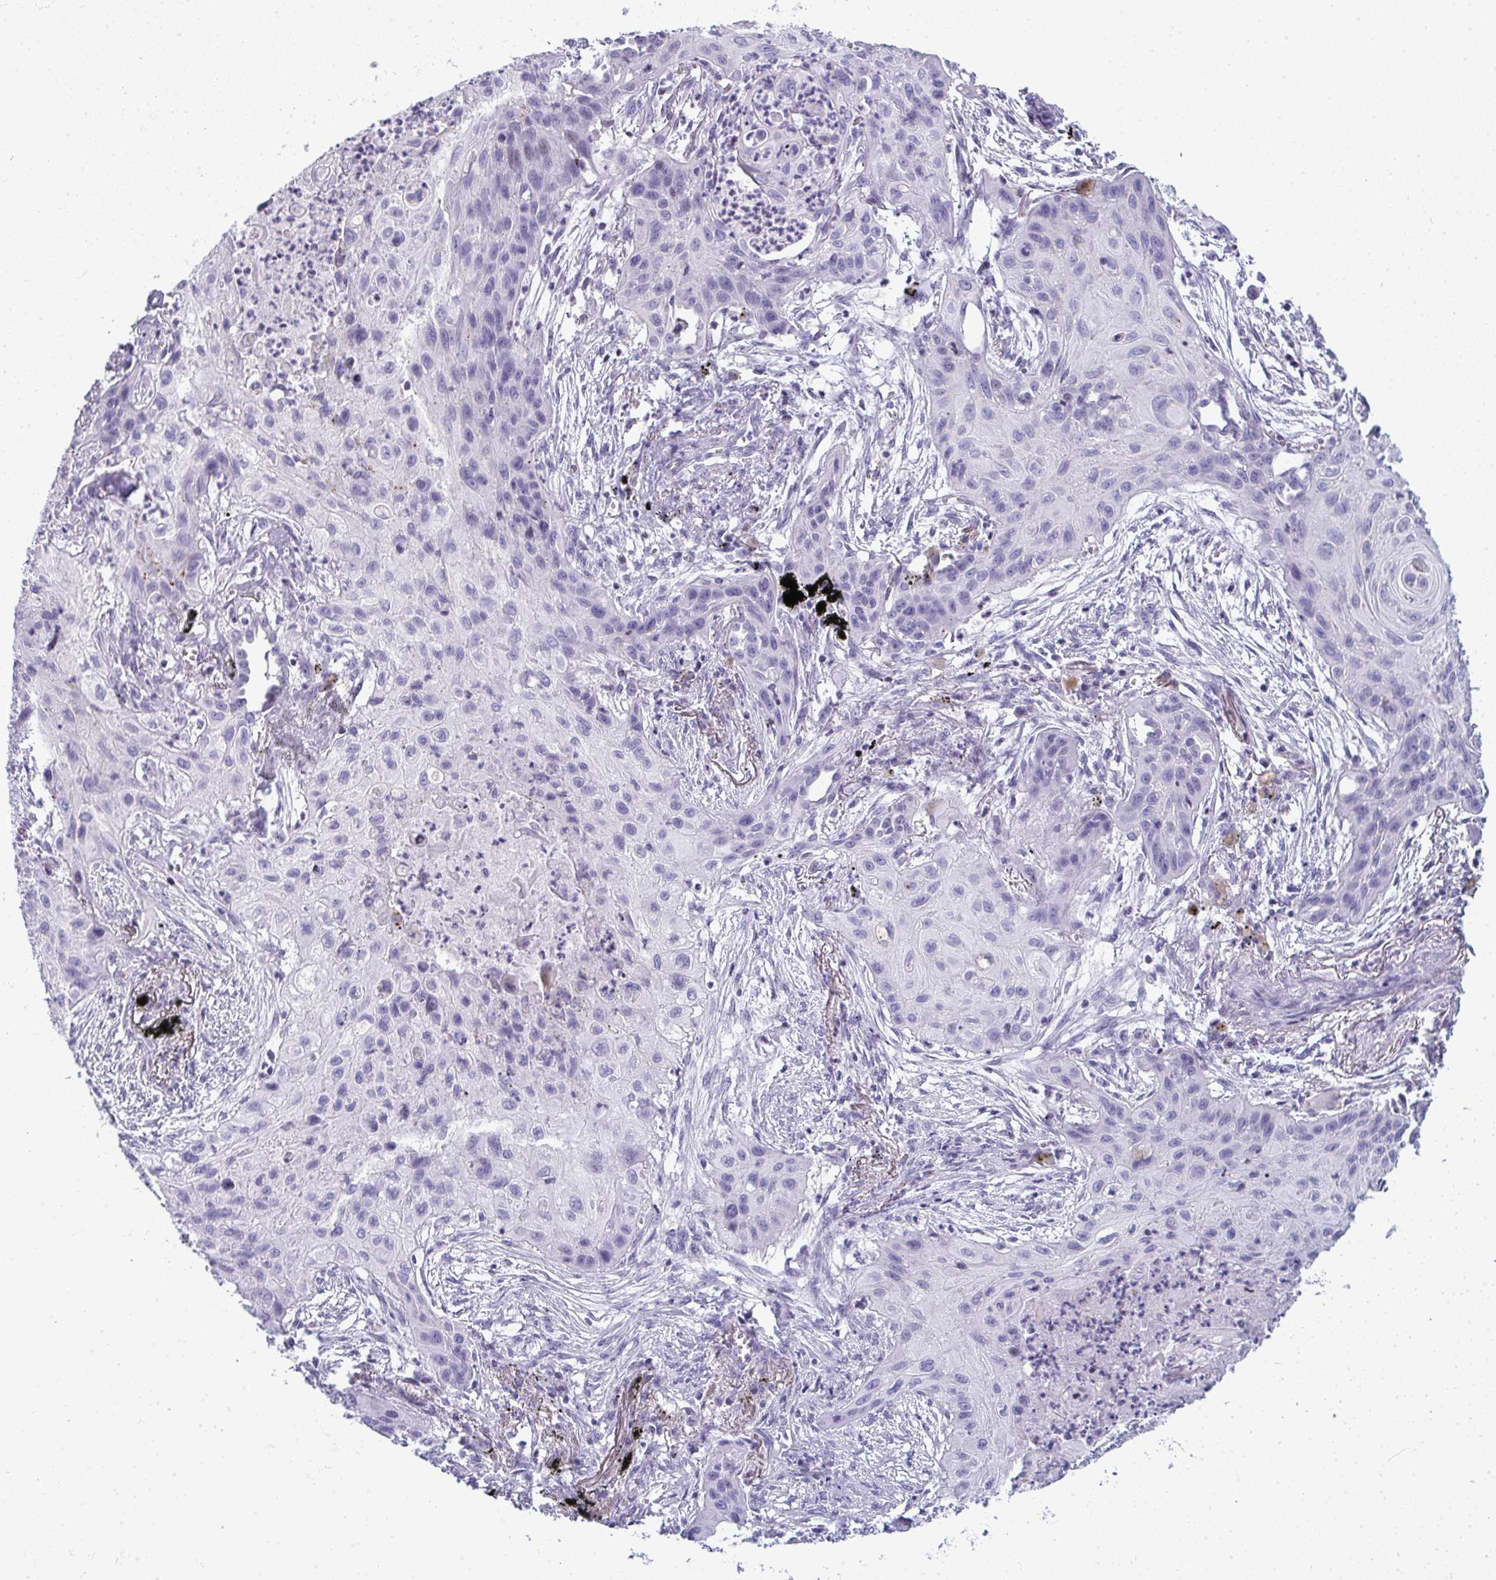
{"staining": {"intensity": "negative", "quantity": "none", "location": "none"}, "tissue": "lung cancer", "cell_type": "Tumor cells", "image_type": "cancer", "snomed": [{"axis": "morphology", "description": "Squamous cell carcinoma, NOS"}, {"axis": "topography", "description": "Lung"}], "caption": "Tumor cells are negative for protein expression in human lung cancer.", "gene": "ZNF182", "patient": {"sex": "male", "age": 71}}